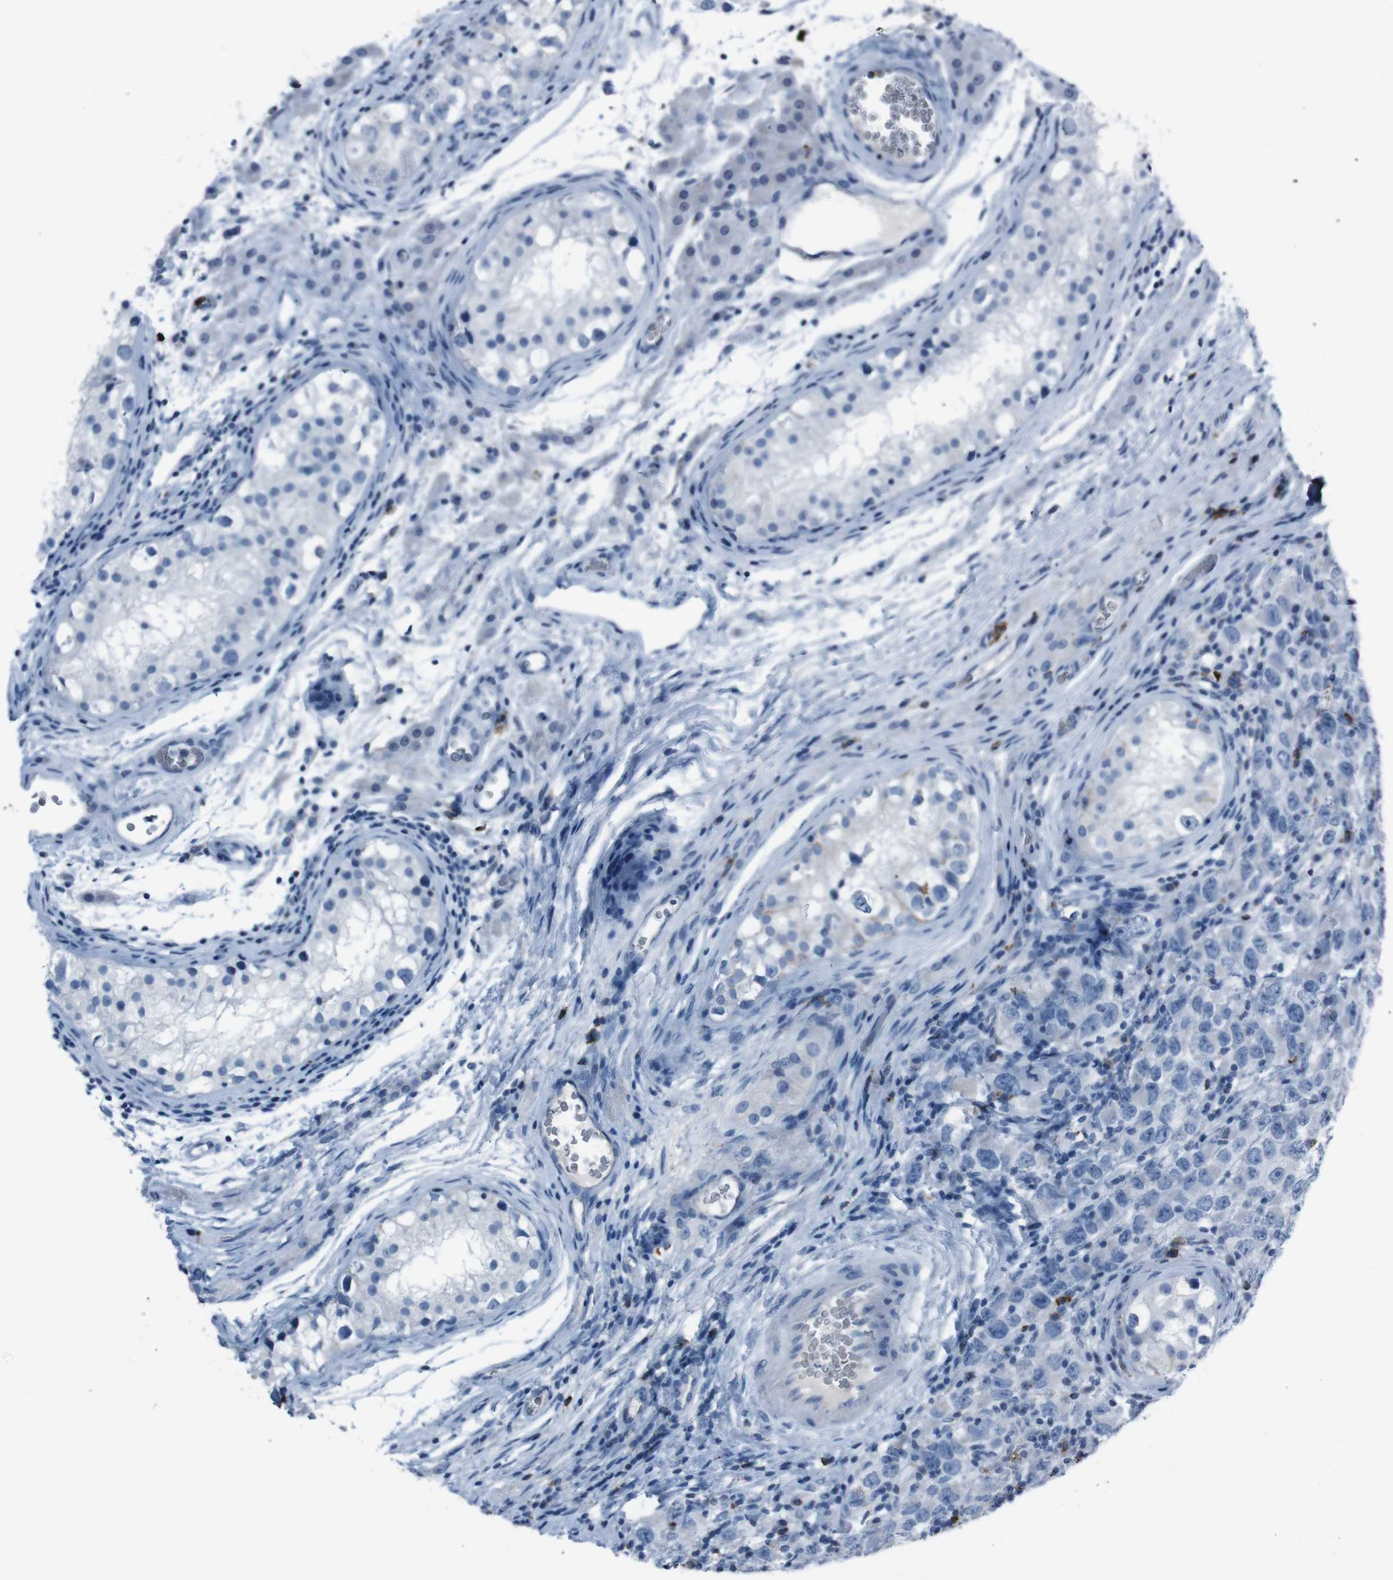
{"staining": {"intensity": "negative", "quantity": "none", "location": "none"}, "tissue": "testis cancer", "cell_type": "Tumor cells", "image_type": "cancer", "snomed": [{"axis": "morphology", "description": "Carcinoma, Embryonal, NOS"}, {"axis": "topography", "description": "Testis"}], "caption": "The histopathology image shows no significant positivity in tumor cells of testis embryonal carcinoma. Brightfield microscopy of IHC stained with DAB (brown) and hematoxylin (blue), captured at high magnification.", "gene": "ST6GAL1", "patient": {"sex": "male", "age": 21}}